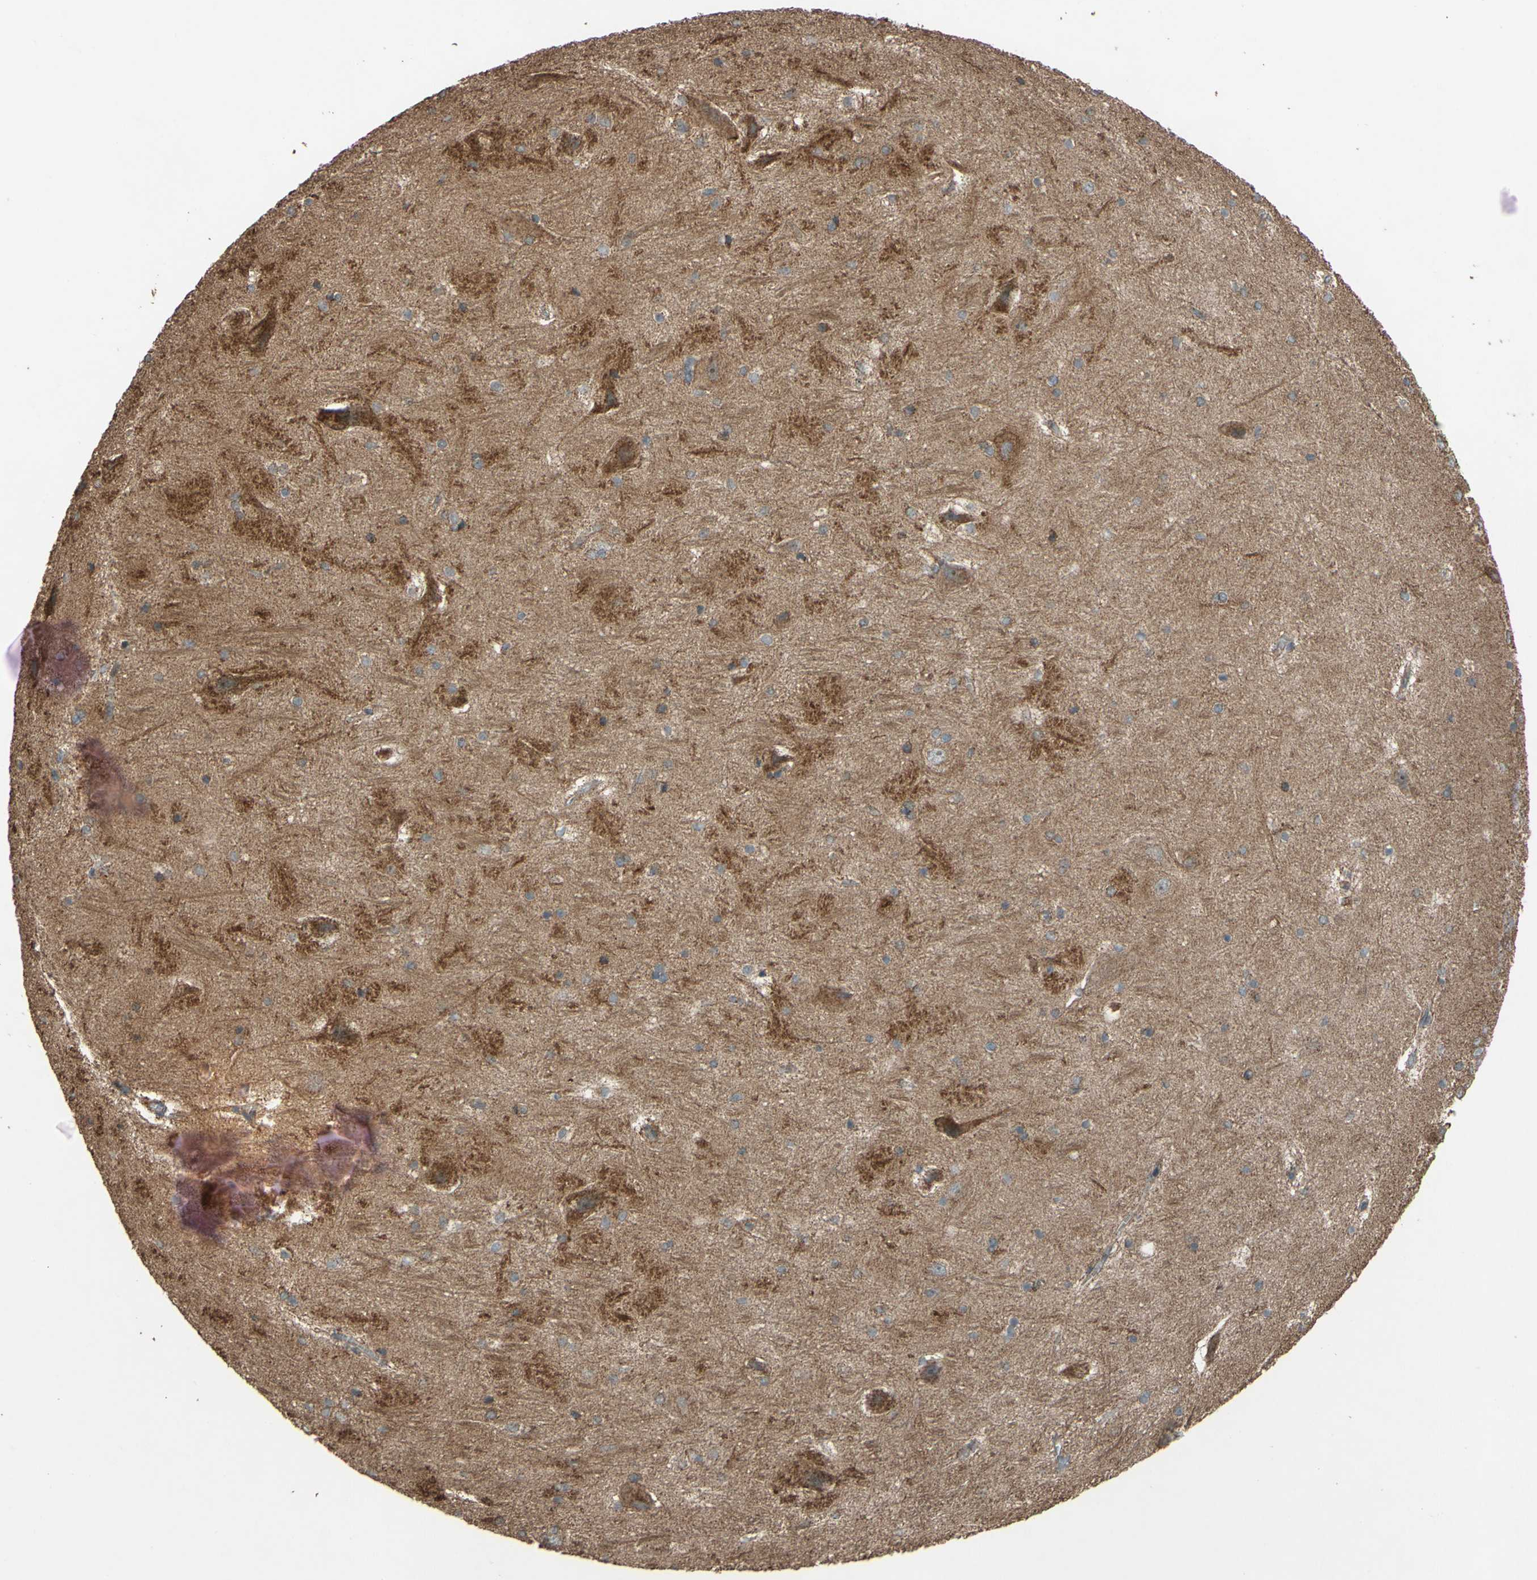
{"staining": {"intensity": "negative", "quantity": "none", "location": "none"}, "tissue": "hippocampus", "cell_type": "Glial cells", "image_type": "normal", "snomed": [{"axis": "morphology", "description": "Normal tissue, NOS"}, {"axis": "topography", "description": "Hippocampus"}], "caption": "Hippocampus stained for a protein using IHC demonstrates no expression glial cells.", "gene": "ACOT8", "patient": {"sex": "female", "age": 19}}